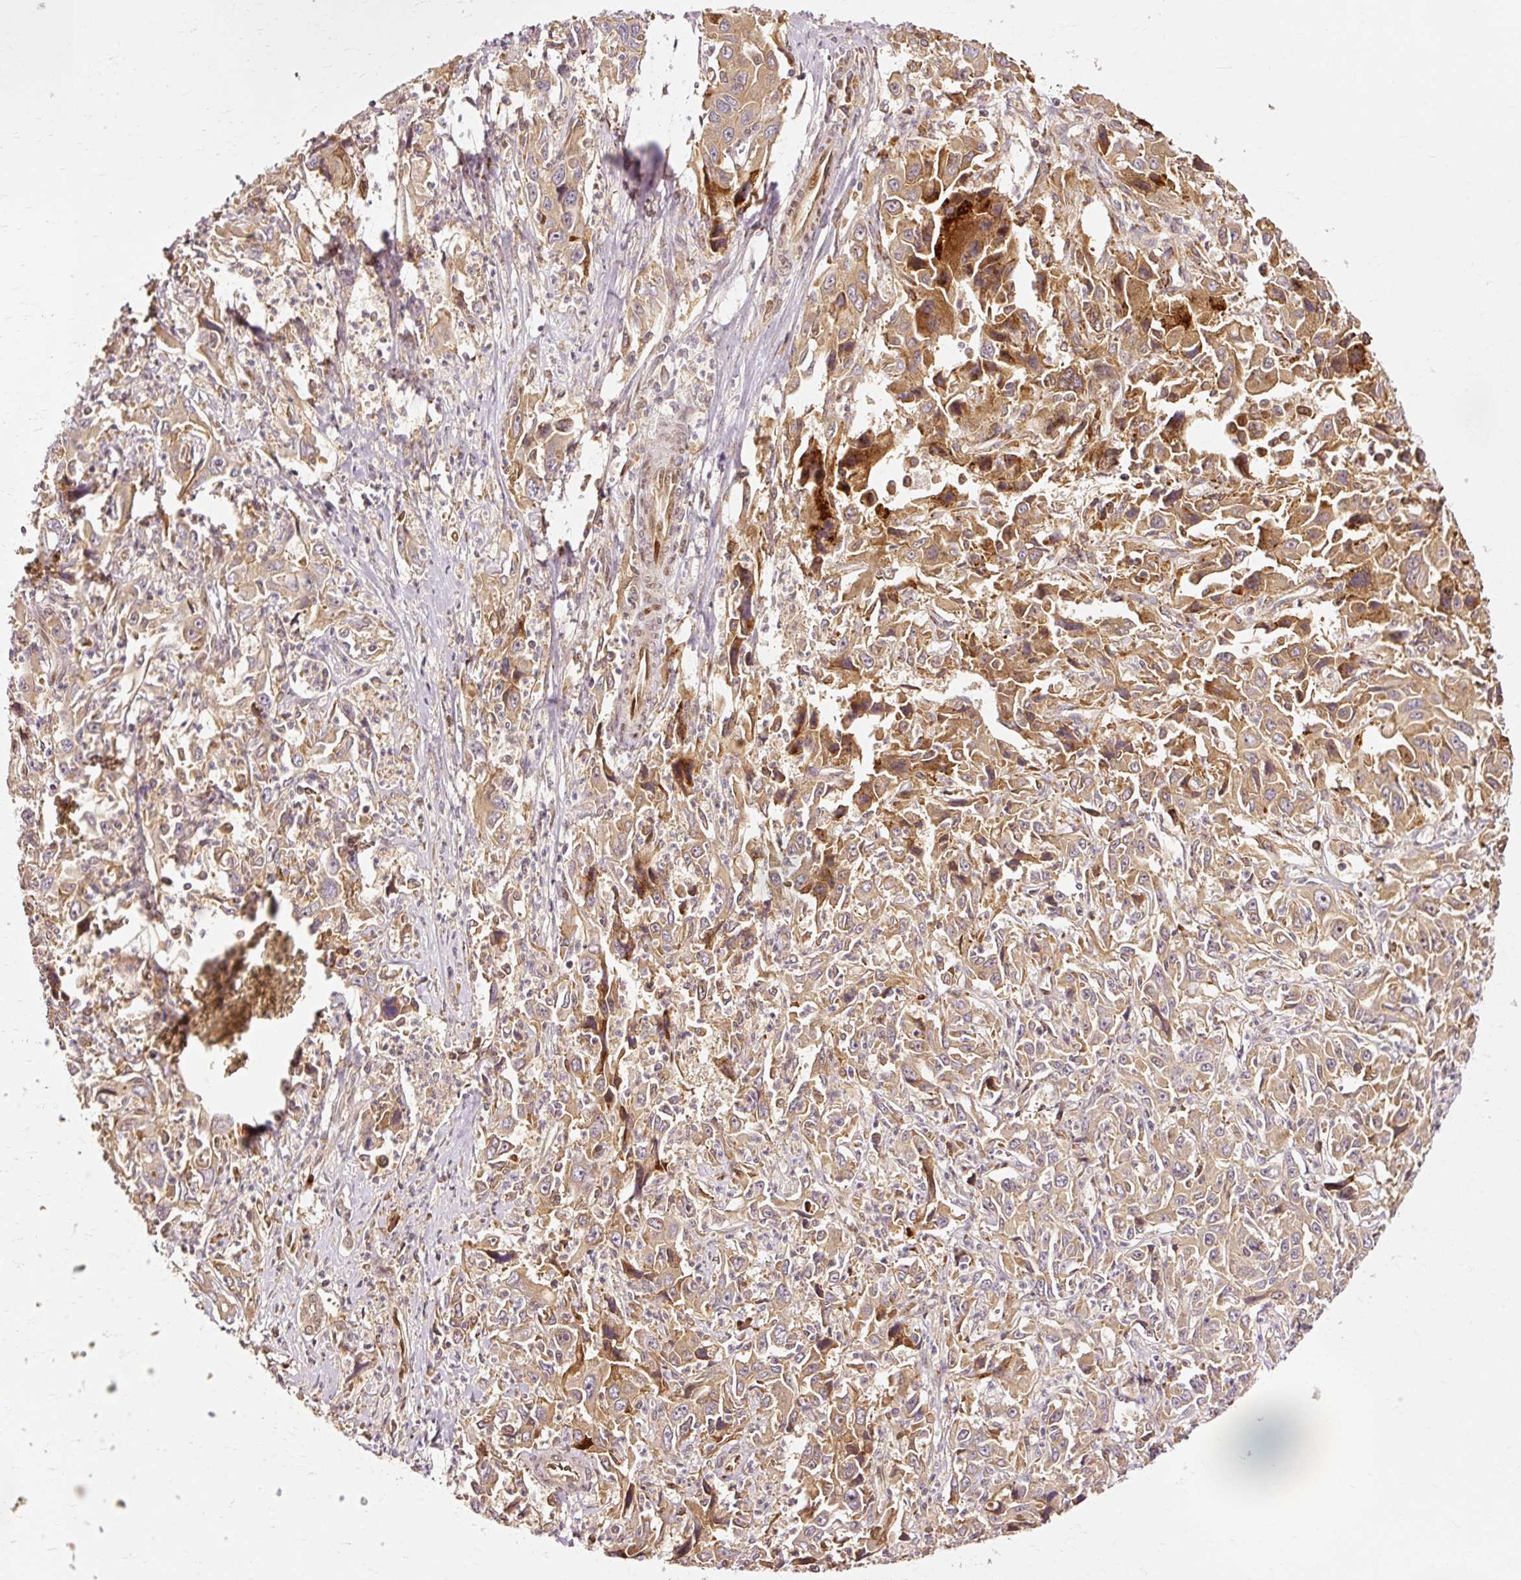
{"staining": {"intensity": "moderate", "quantity": ">75%", "location": "cytoplasmic/membranous"}, "tissue": "liver cancer", "cell_type": "Tumor cells", "image_type": "cancer", "snomed": [{"axis": "morphology", "description": "Carcinoma, Hepatocellular, NOS"}, {"axis": "topography", "description": "Liver"}], "caption": "High-magnification brightfield microscopy of liver cancer (hepatocellular carcinoma) stained with DAB (brown) and counterstained with hematoxylin (blue). tumor cells exhibit moderate cytoplasmic/membranous positivity is appreciated in about>75% of cells. The staining is performed using DAB brown chromogen to label protein expression. The nuclei are counter-stained blue using hematoxylin.", "gene": "NAPA", "patient": {"sex": "male", "age": 63}}